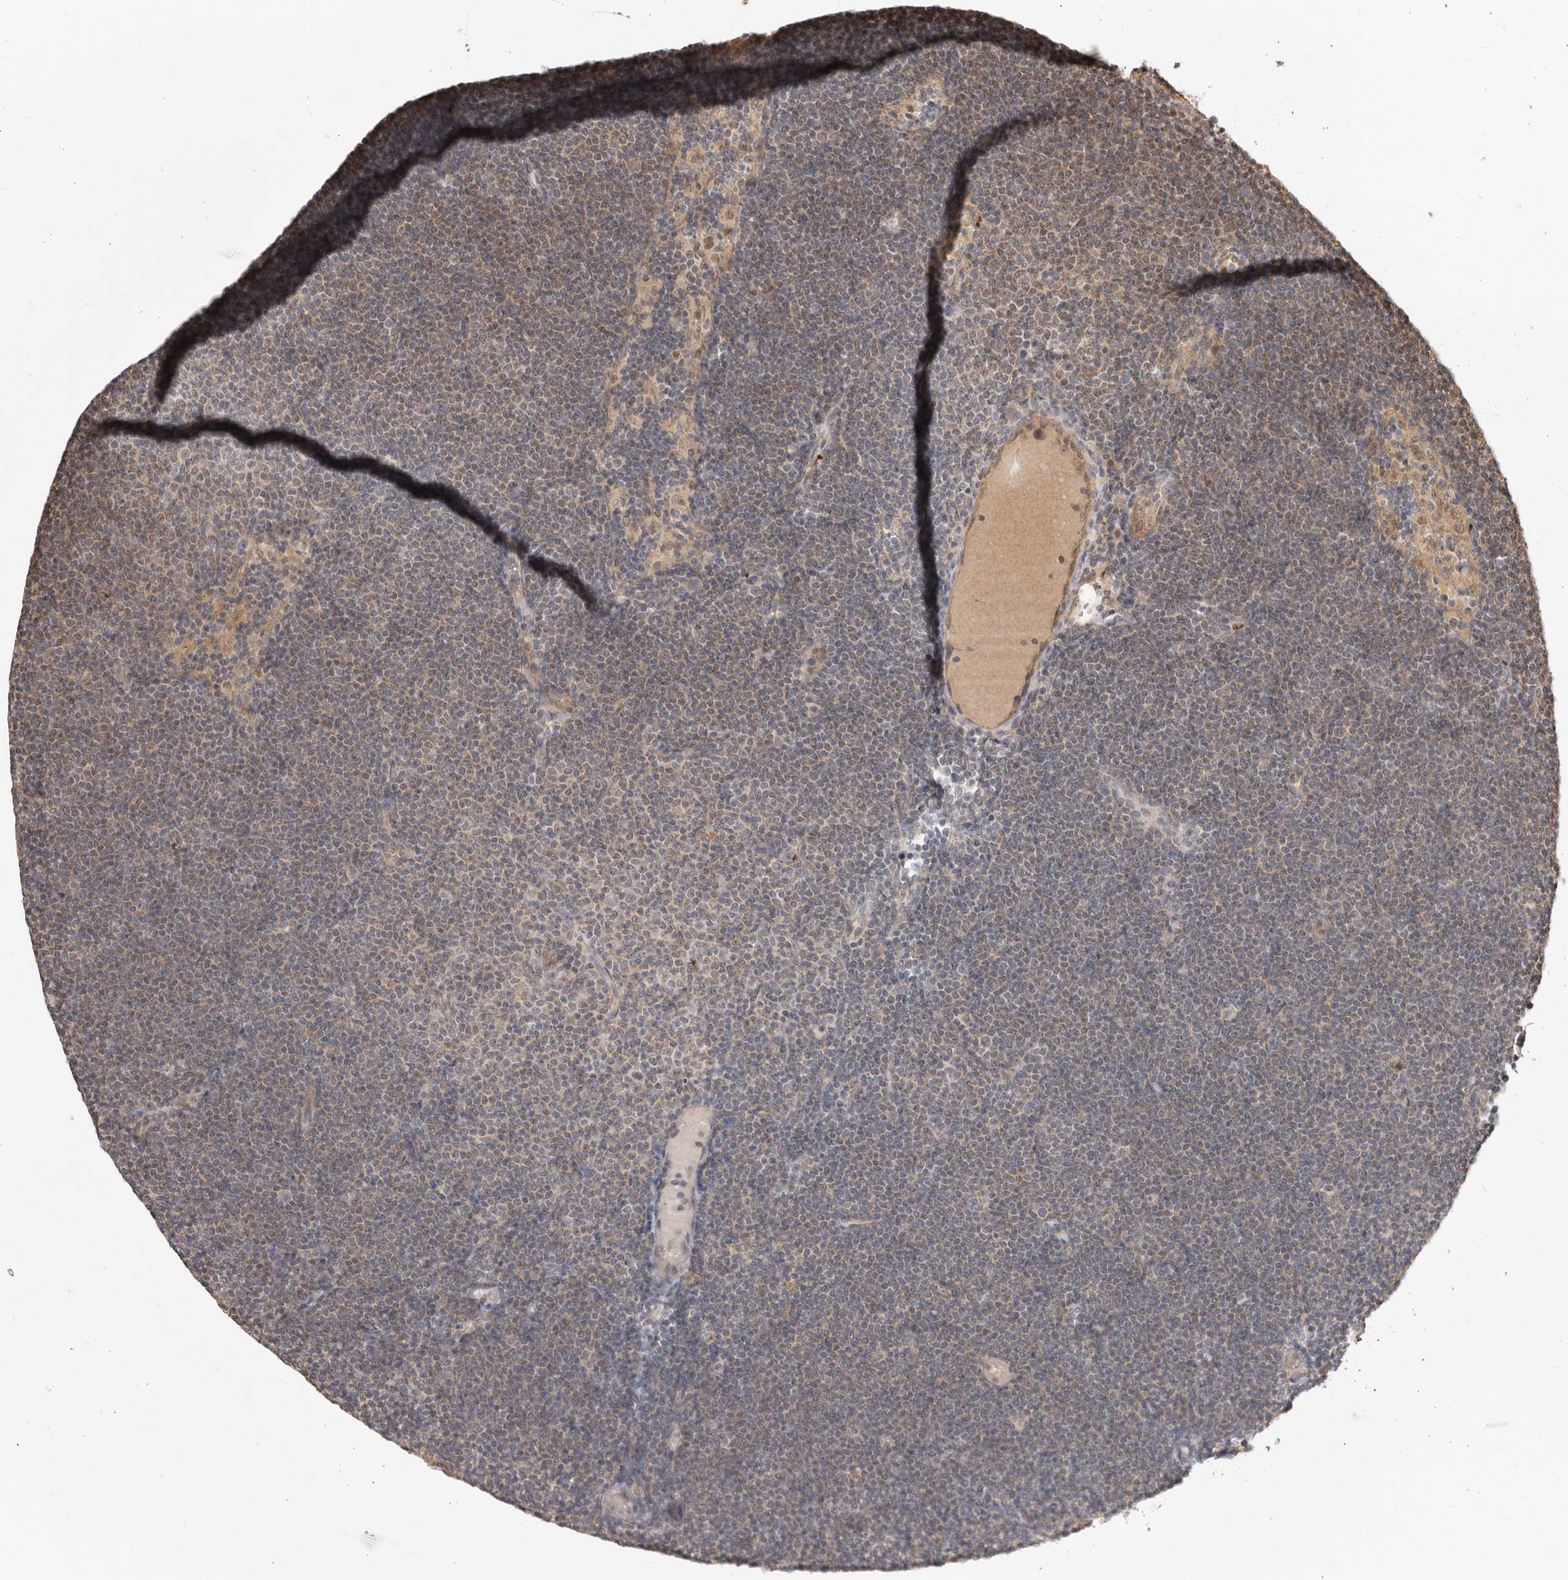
{"staining": {"intensity": "weak", "quantity": "25%-75%", "location": "nuclear"}, "tissue": "lymphoma", "cell_type": "Tumor cells", "image_type": "cancer", "snomed": [{"axis": "morphology", "description": "Malignant lymphoma, non-Hodgkin's type, Low grade"}, {"axis": "topography", "description": "Lymph node"}], "caption": "Lymphoma stained for a protein (brown) shows weak nuclear positive staining in approximately 25%-75% of tumor cells.", "gene": "DPH7", "patient": {"sex": "female", "age": 53}}